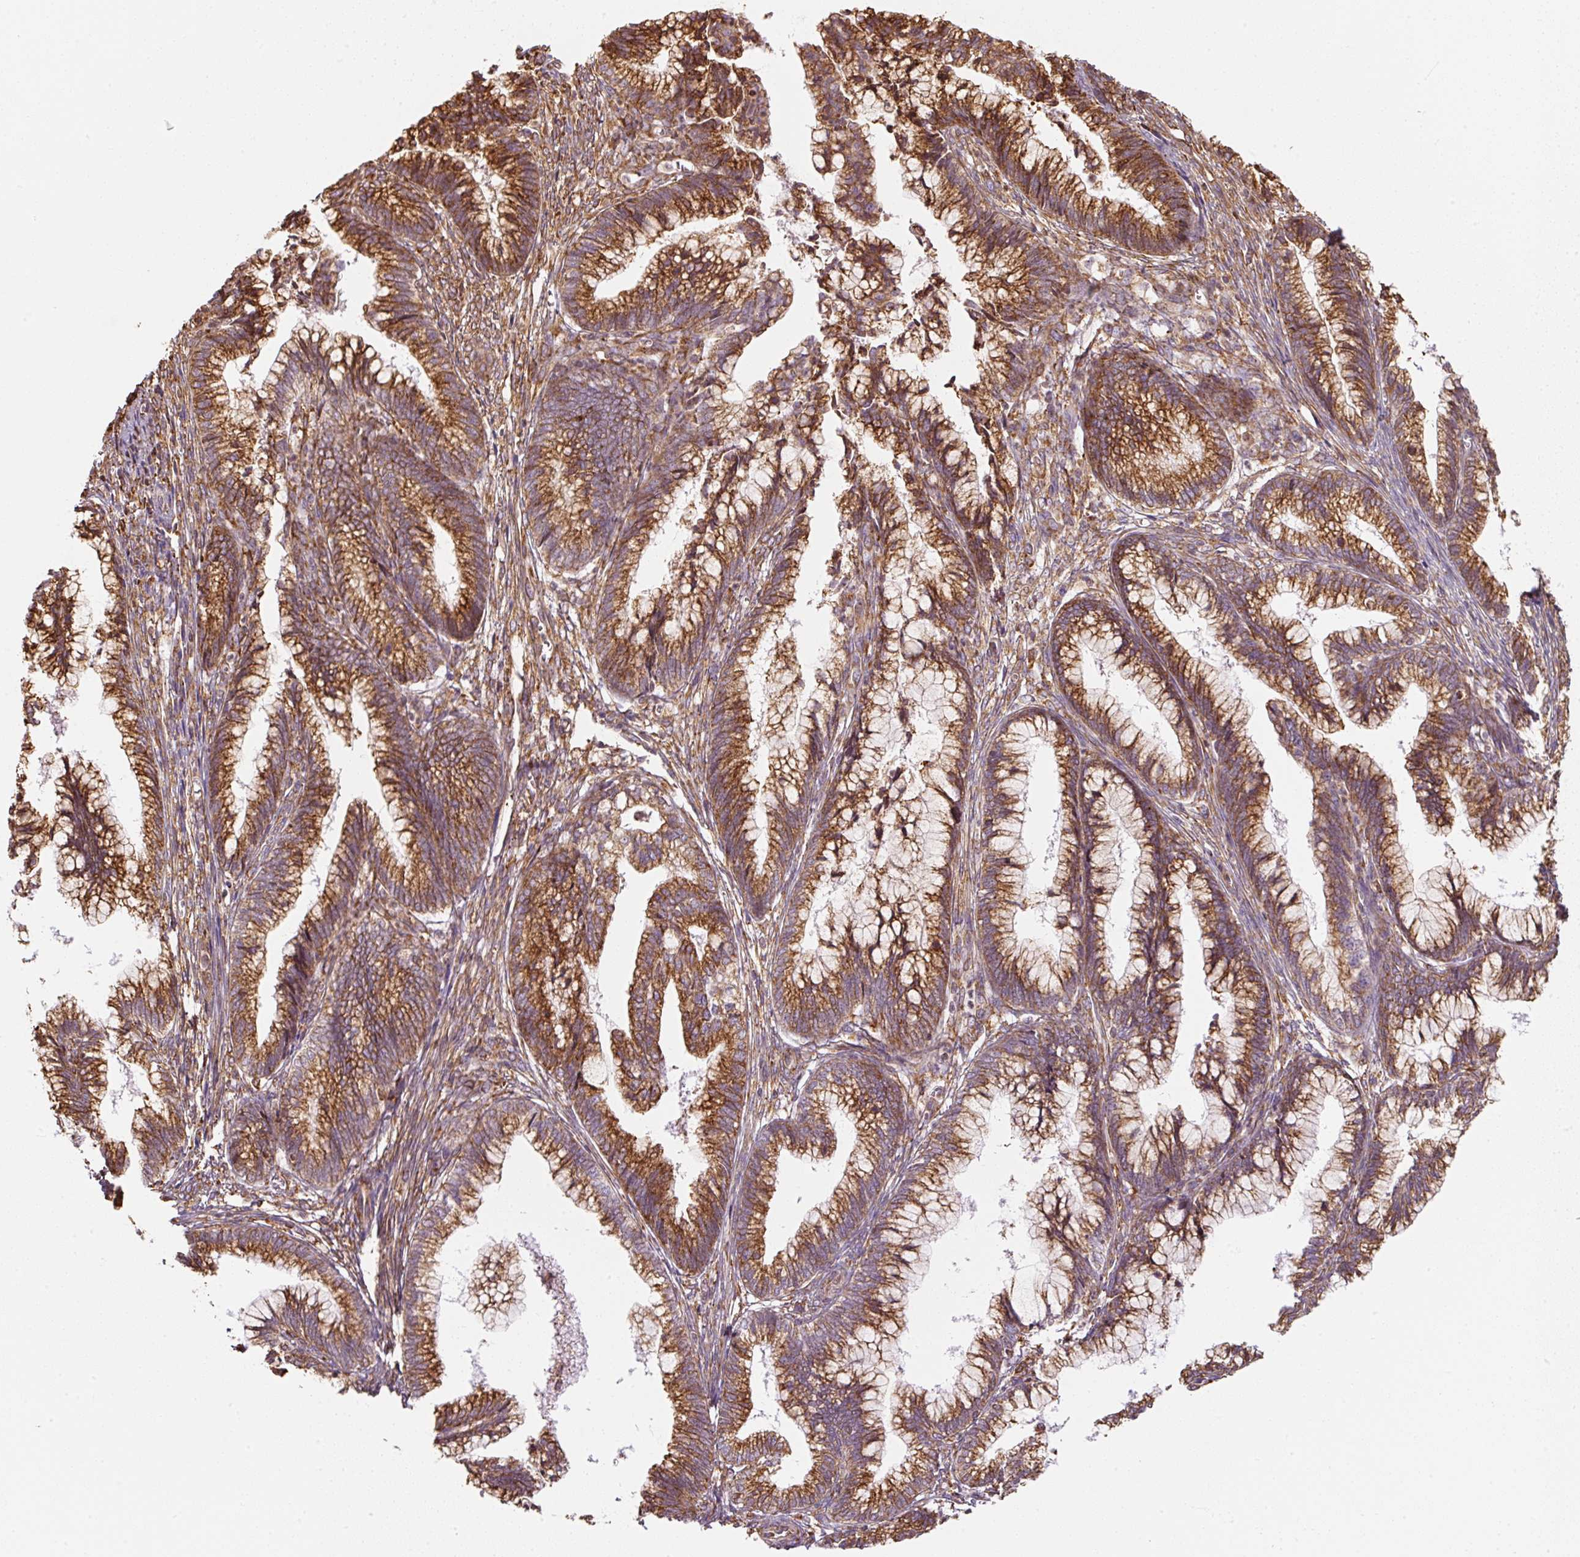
{"staining": {"intensity": "strong", "quantity": ">75%", "location": "cytoplasmic/membranous"}, "tissue": "cervical cancer", "cell_type": "Tumor cells", "image_type": "cancer", "snomed": [{"axis": "morphology", "description": "Adenocarcinoma, NOS"}, {"axis": "topography", "description": "Cervix"}], "caption": "Adenocarcinoma (cervical) tissue reveals strong cytoplasmic/membranous positivity in approximately >75% of tumor cells, visualized by immunohistochemistry. (brown staining indicates protein expression, while blue staining denotes nuclei).", "gene": "PRKCSH", "patient": {"sex": "female", "age": 44}}